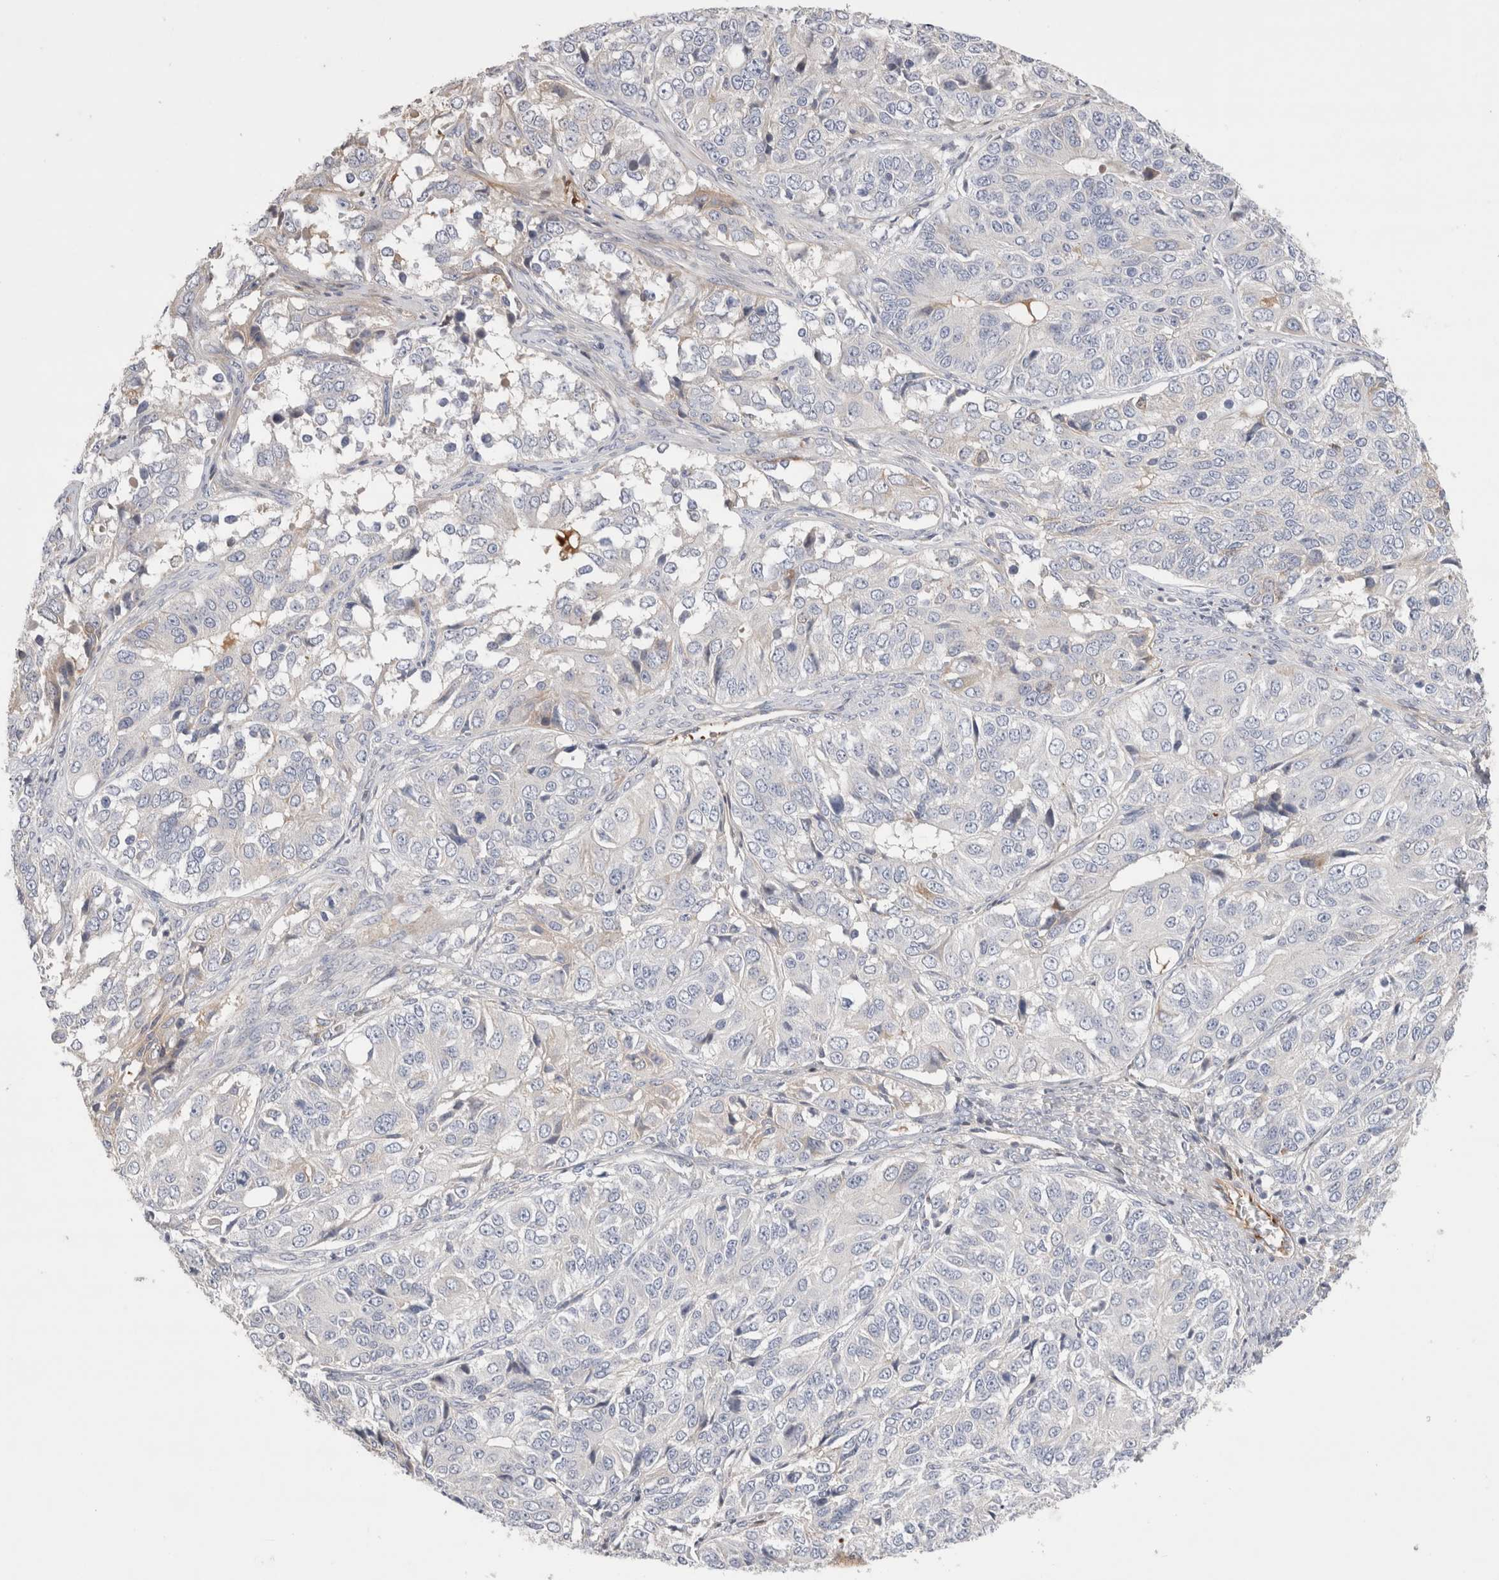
{"staining": {"intensity": "negative", "quantity": "none", "location": "none"}, "tissue": "ovarian cancer", "cell_type": "Tumor cells", "image_type": "cancer", "snomed": [{"axis": "morphology", "description": "Carcinoma, endometroid"}, {"axis": "topography", "description": "Ovary"}], "caption": "A high-resolution histopathology image shows immunohistochemistry (IHC) staining of ovarian cancer (endometroid carcinoma), which displays no significant staining in tumor cells.", "gene": "ECHDC2", "patient": {"sex": "female", "age": 51}}